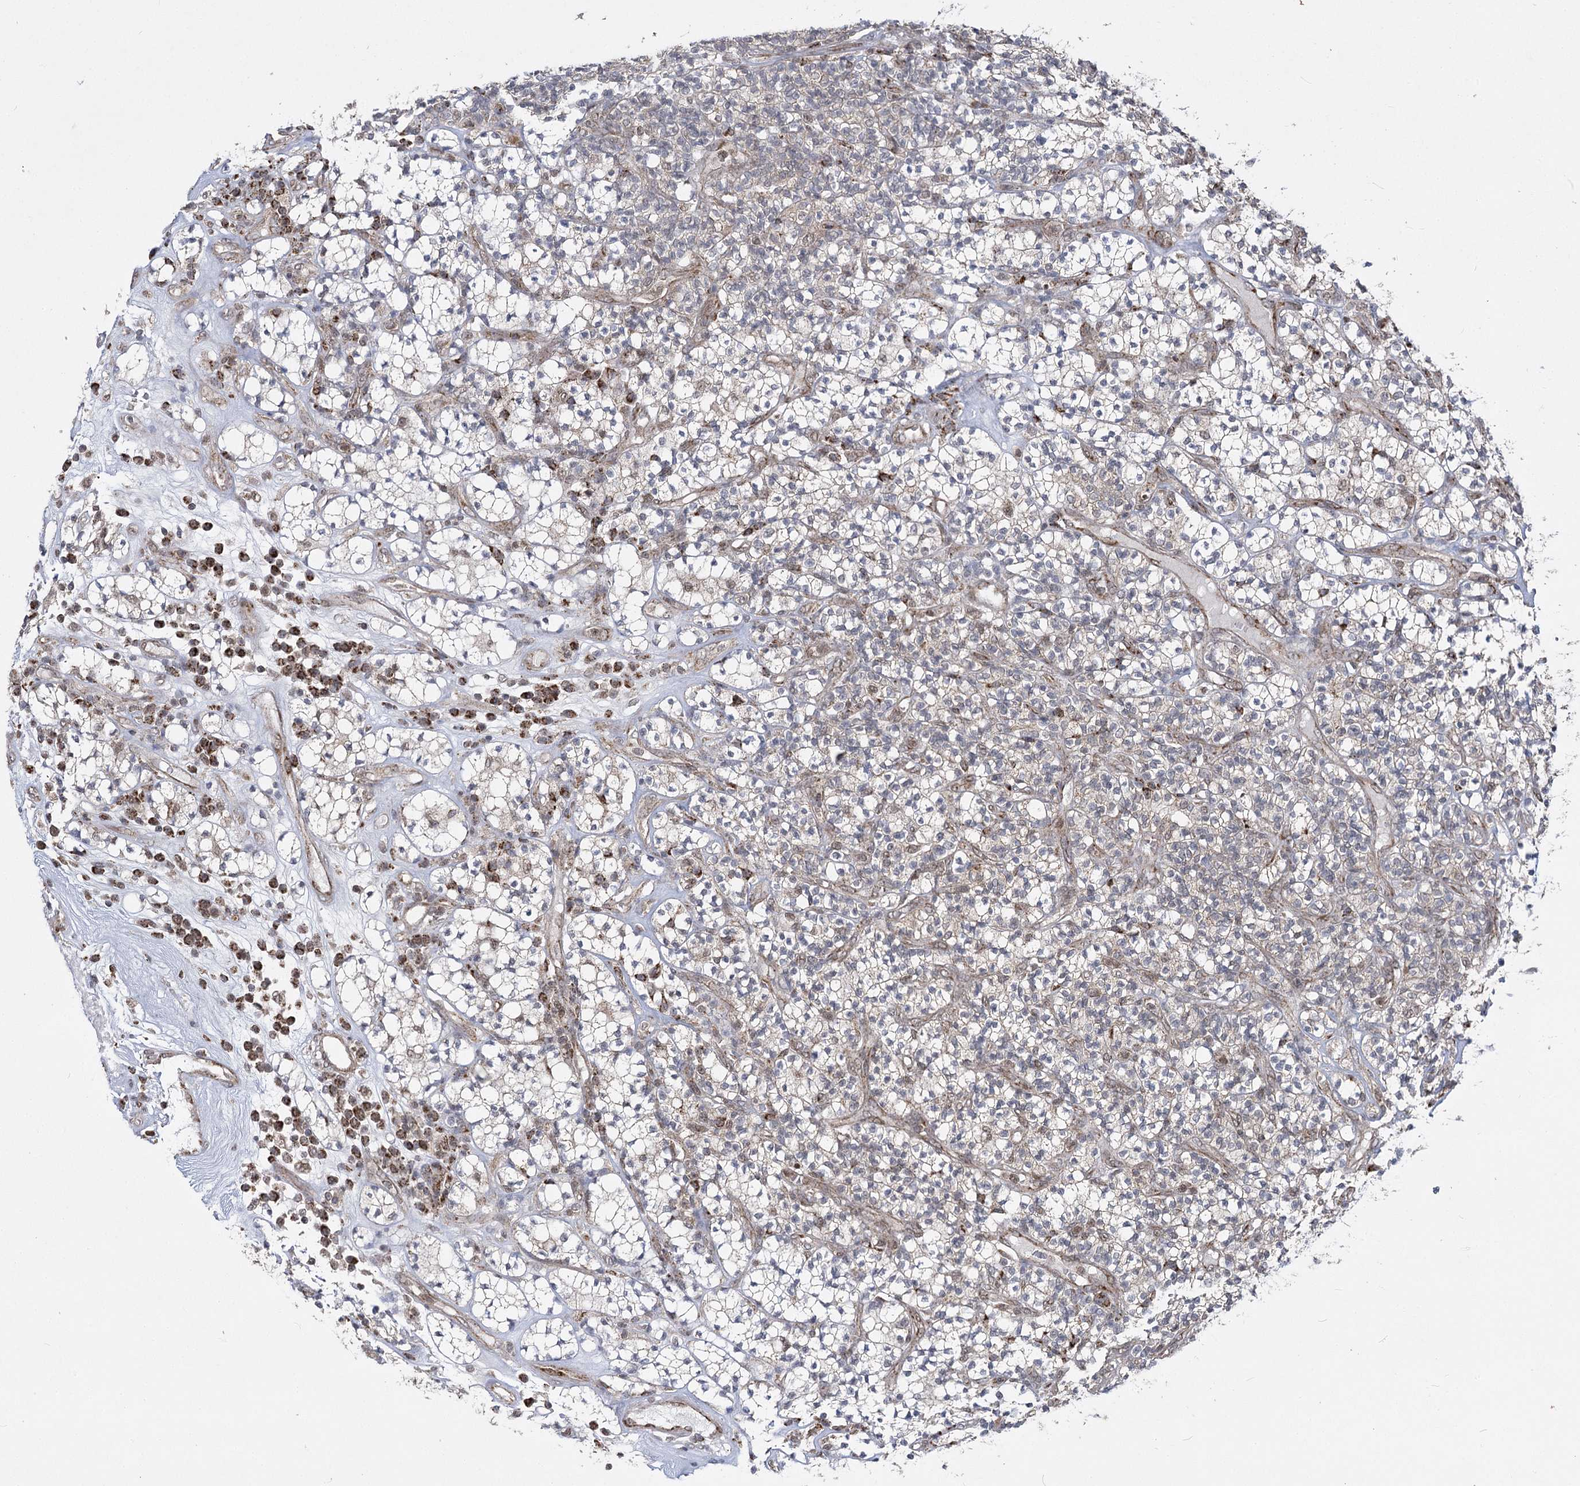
{"staining": {"intensity": "weak", "quantity": "25%-75%", "location": "cytoplasmic/membranous"}, "tissue": "renal cancer", "cell_type": "Tumor cells", "image_type": "cancer", "snomed": [{"axis": "morphology", "description": "Adenocarcinoma, NOS"}, {"axis": "topography", "description": "Kidney"}], "caption": "Immunohistochemical staining of human renal cancer (adenocarcinoma) reveals low levels of weak cytoplasmic/membranous expression in about 25%-75% of tumor cells. (DAB IHC with brightfield microscopy, high magnification).", "gene": "SLC4A1AP", "patient": {"sex": "male", "age": 77}}